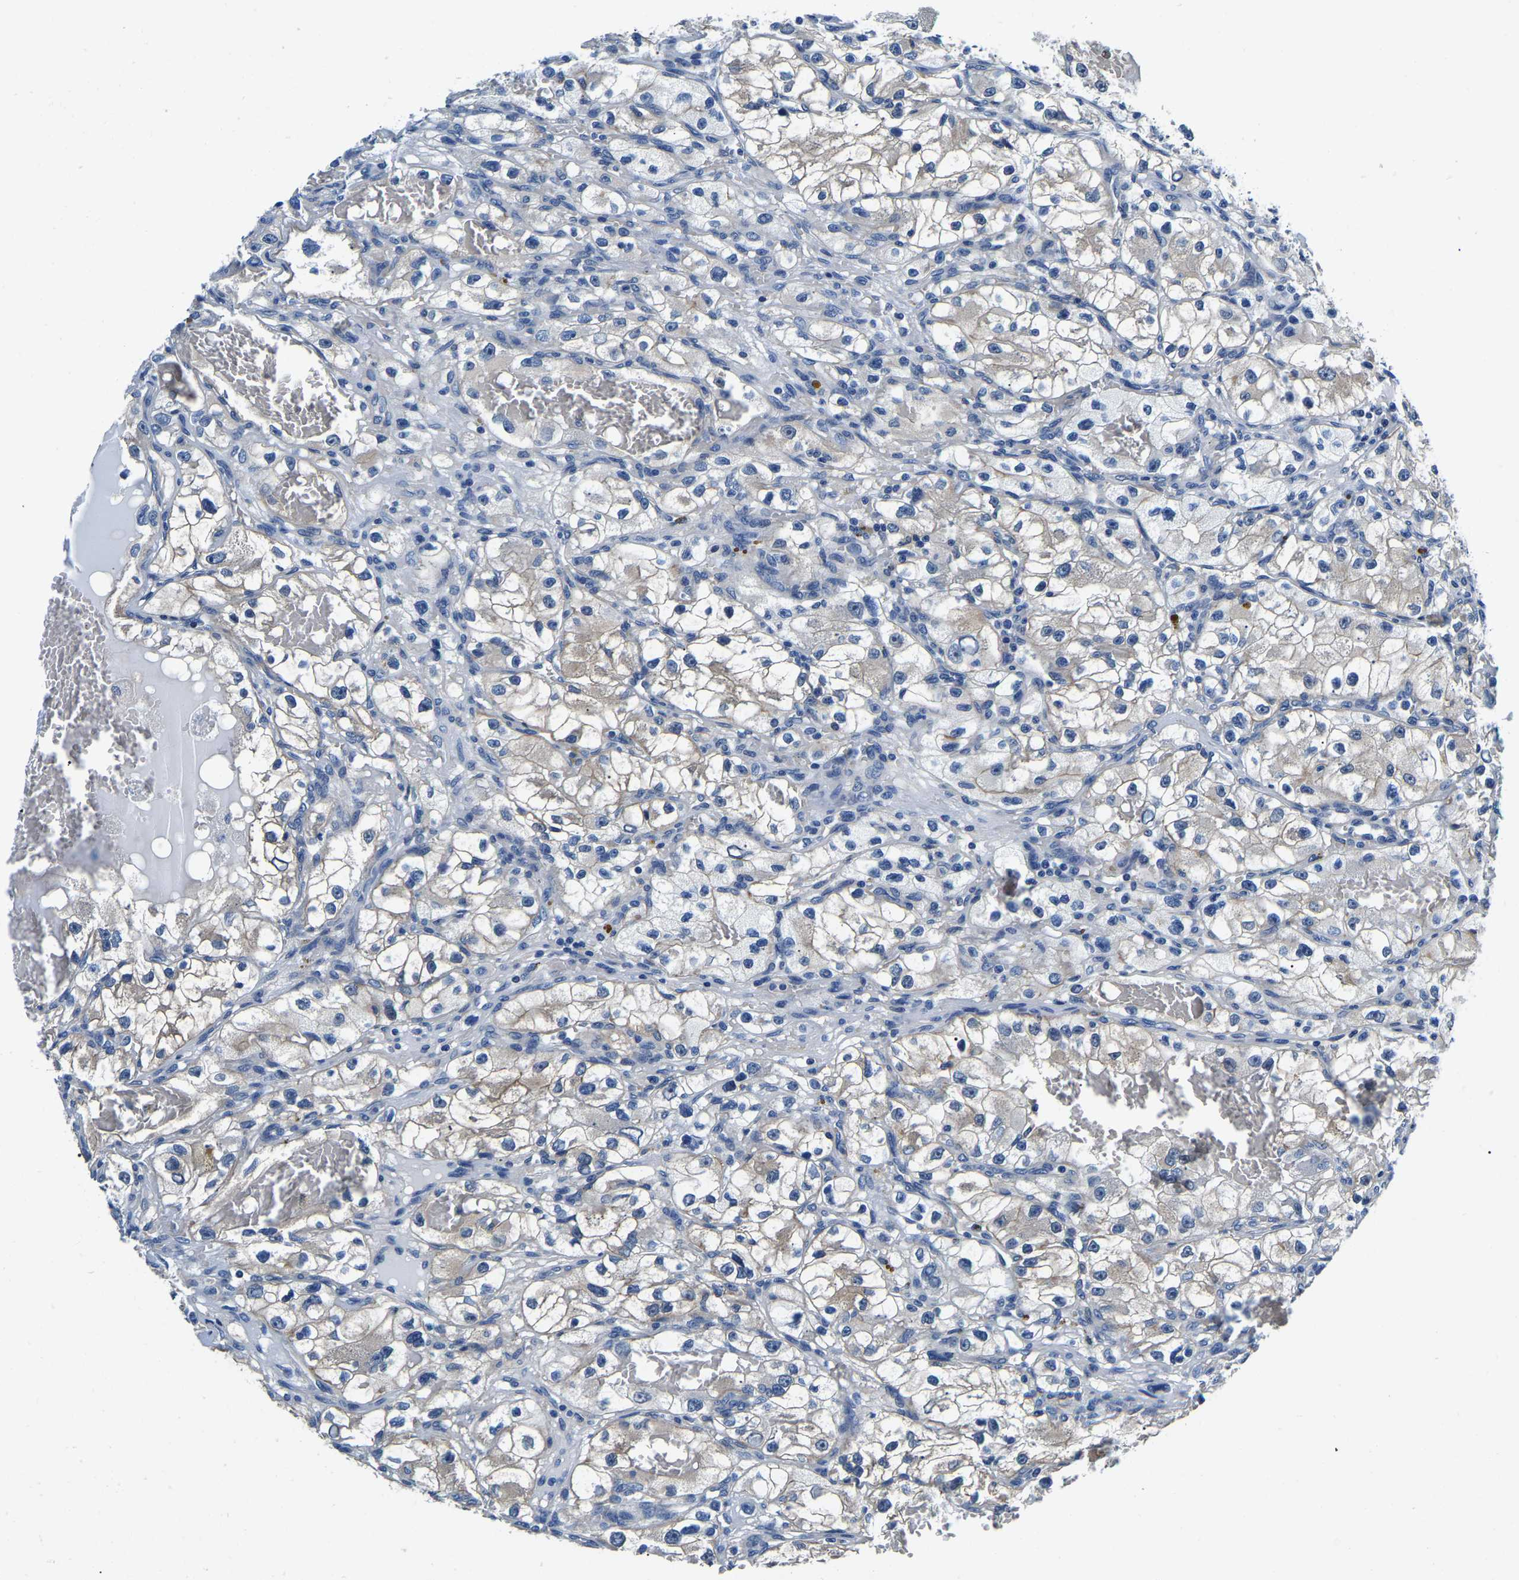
{"staining": {"intensity": "weak", "quantity": "<25%", "location": "cytoplasmic/membranous"}, "tissue": "renal cancer", "cell_type": "Tumor cells", "image_type": "cancer", "snomed": [{"axis": "morphology", "description": "Adenocarcinoma, NOS"}, {"axis": "topography", "description": "Kidney"}], "caption": "The photomicrograph exhibits no significant staining in tumor cells of renal adenocarcinoma.", "gene": "ACO1", "patient": {"sex": "female", "age": 57}}